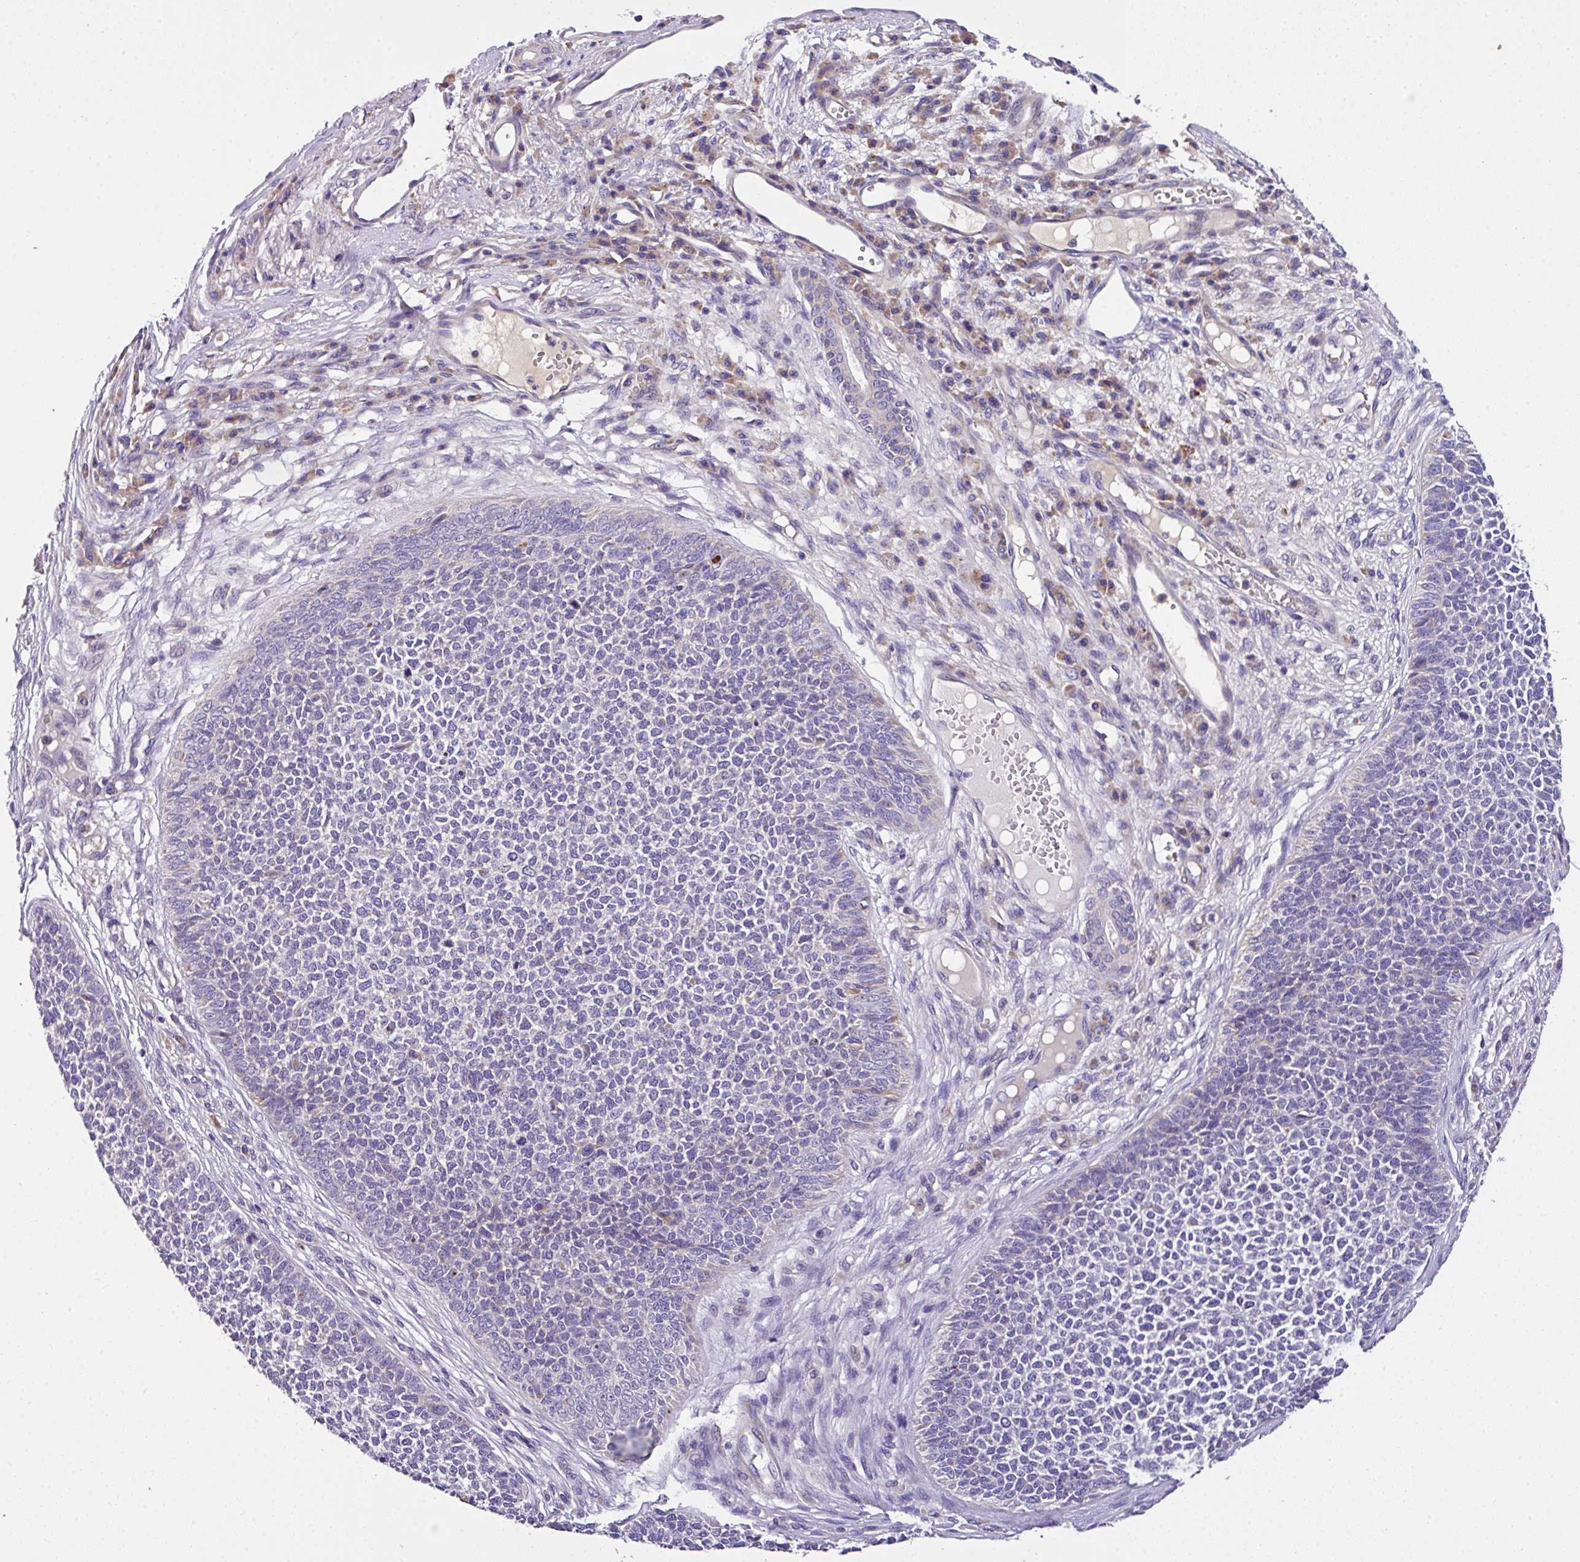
{"staining": {"intensity": "negative", "quantity": "none", "location": "none"}, "tissue": "skin cancer", "cell_type": "Tumor cells", "image_type": "cancer", "snomed": [{"axis": "morphology", "description": "Basal cell carcinoma"}, {"axis": "topography", "description": "Skin"}], "caption": "Photomicrograph shows no significant protein staining in tumor cells of basal cell carcinoma (skin).", "gene": "ANXA2R", "patient": {"sex": "female", "age": 84}}